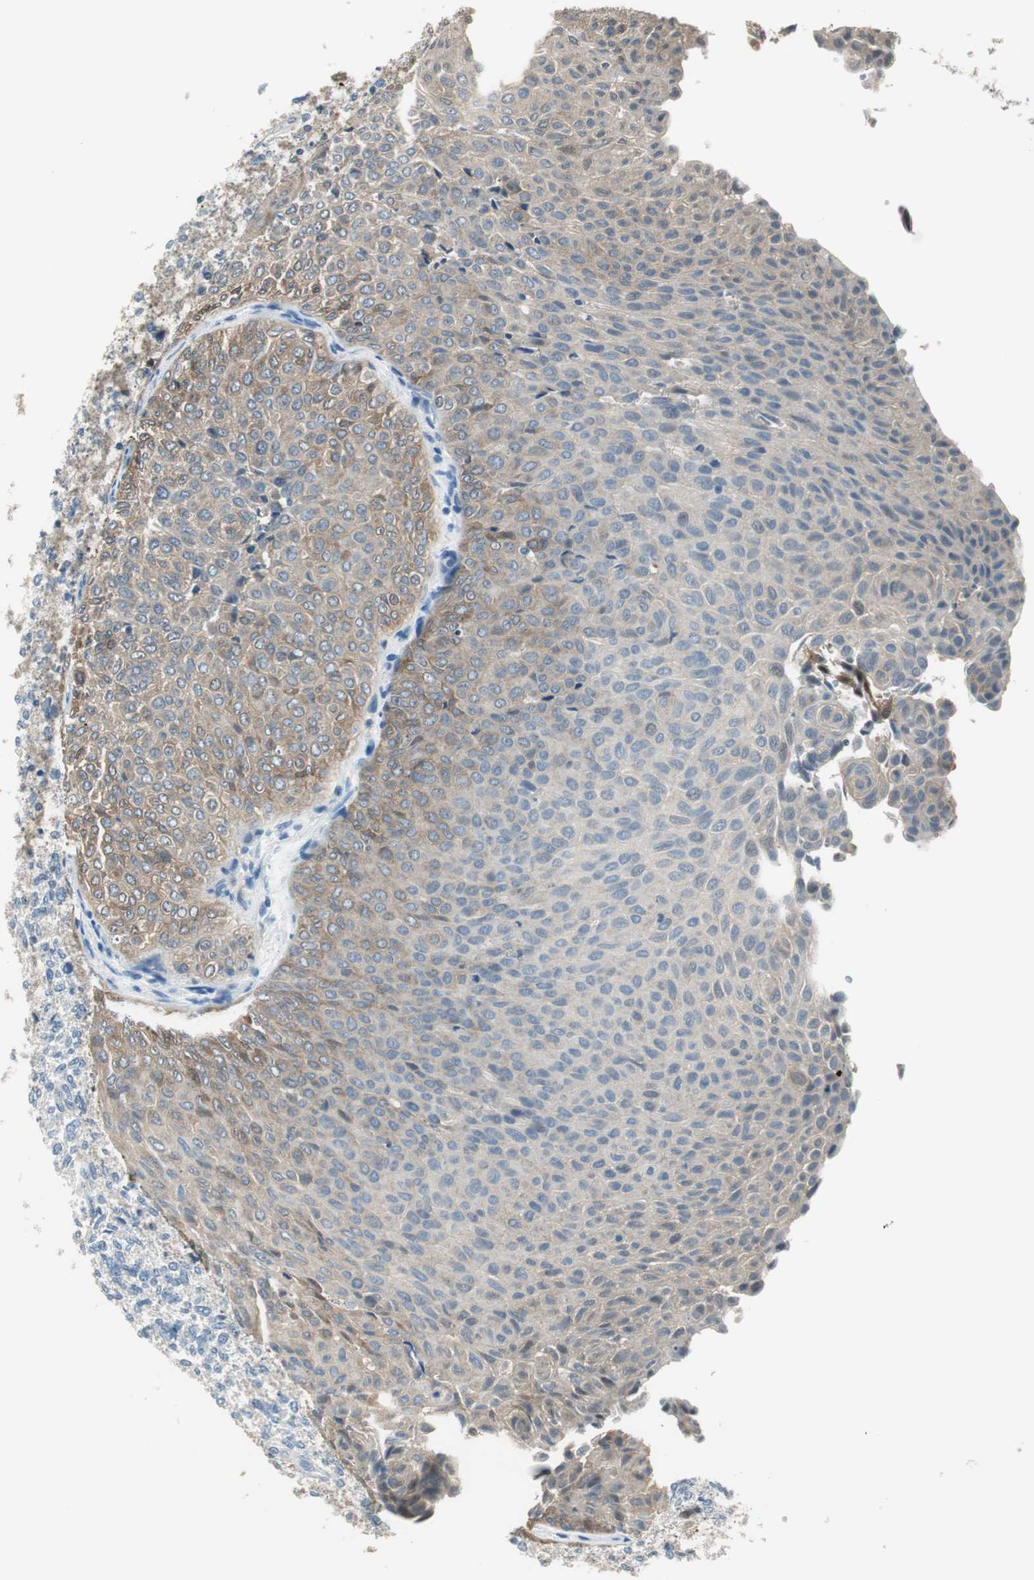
{"staining": {"intensity": "weak", "quantity": "25%-75%", "location": "cytoplasmic/membranous"}, "tissue": "urothelial cancer", "cell_type": "Tumor cells", "image_type": "cancer", "snomed": [{"axis": "morphology", "description": "Urothelial carcinoma, Low grade"}, {"axis": "topography", "description": "Urinary bladder"}], "caption": "Immunohistochemistry of urothelial carcinoma (low-grade) displays low levels of weak cytoplasmic/membranous staining in about 25%-75% of tumor cells. The staining was performed using DAB (3,3'-diaminobenzidine) to visualize the protein expression in brown, while the nuclei were stained in blue with hematoxylin (Magnification: 20x).", "gene": "MSTO1", "patient": {"sex": "male", "age": 78}}